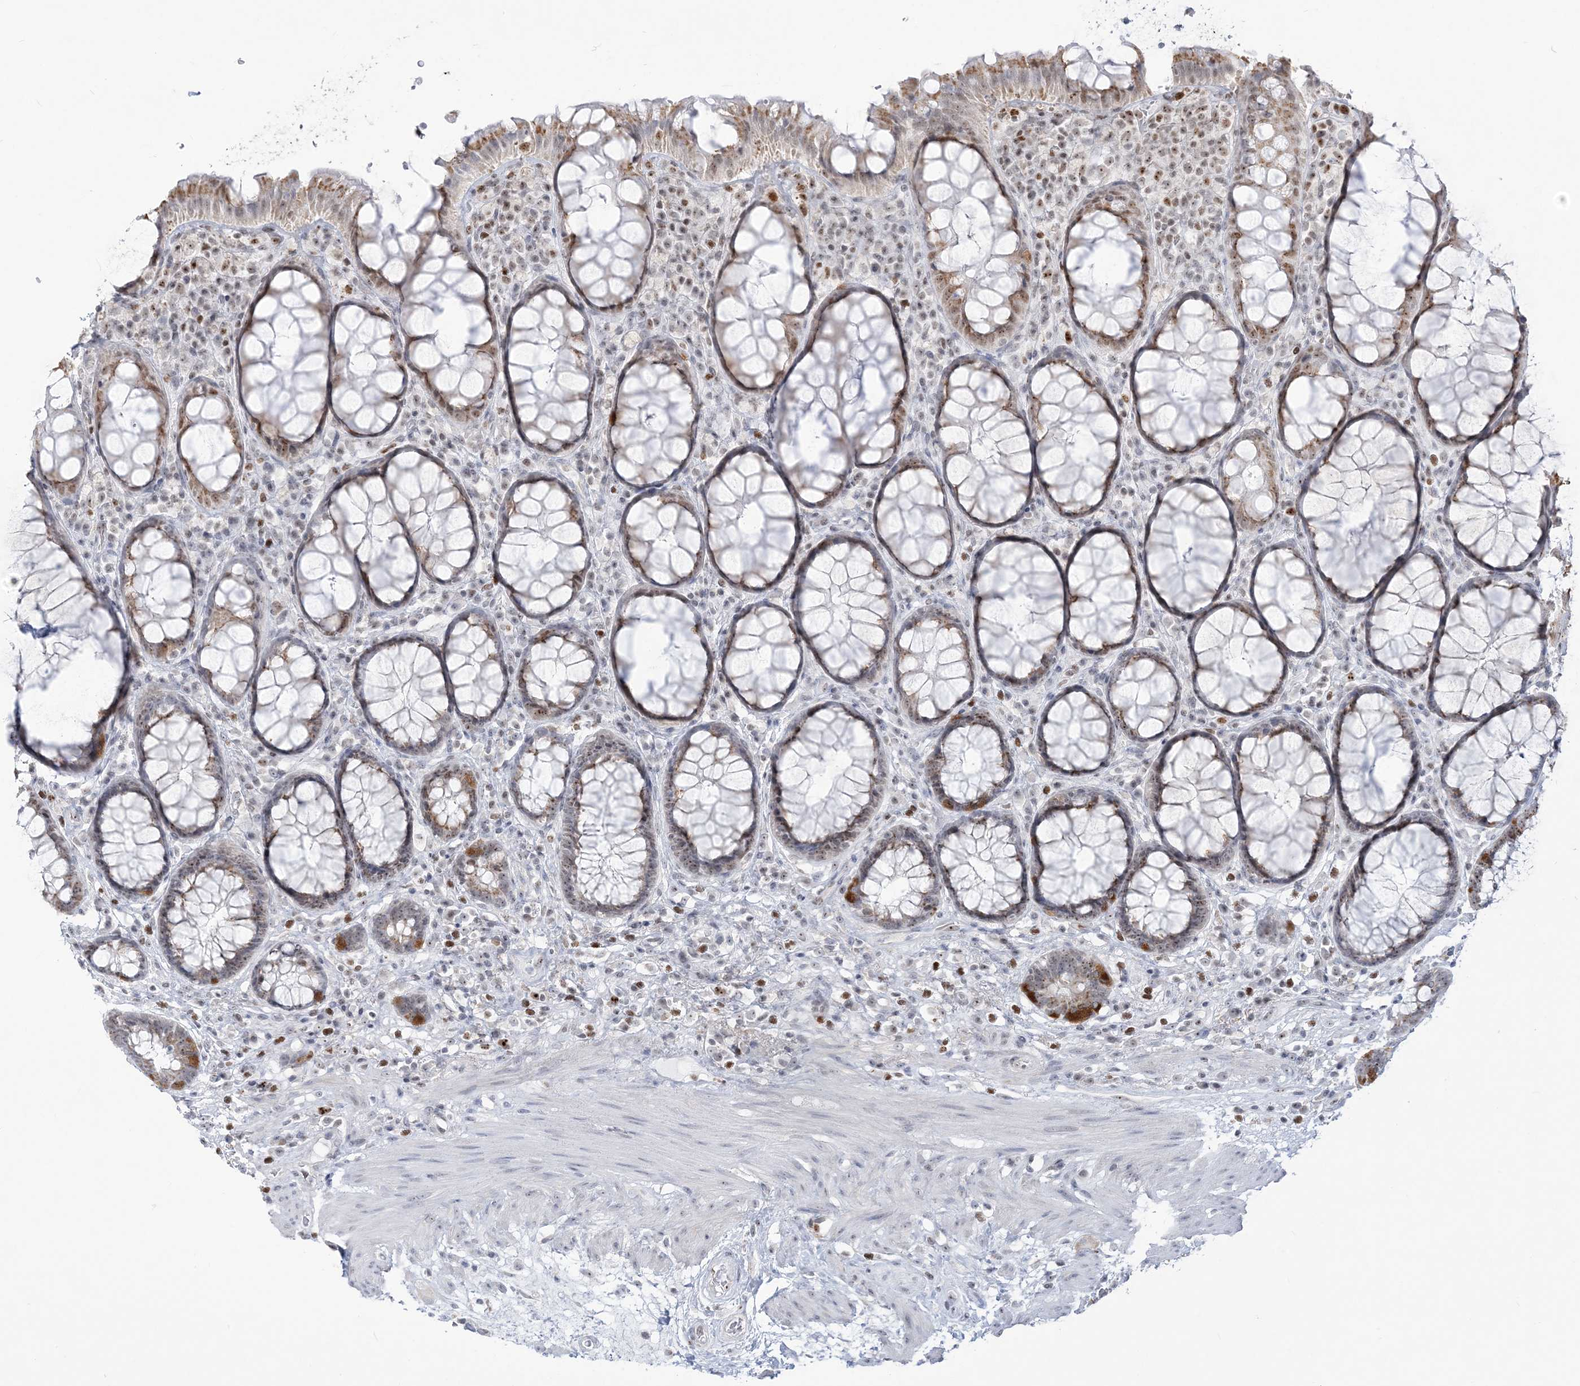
{"staining": {"intensity": "moderate", "quantity": ">75%", "location": "cytoplasmic/membranous,nuclear"}, "tissue": "rectum", "cell_type": "Glandular cells", "image_type": "normal", "snomed": [{"axis": "morphology", "description": "Normal tissue, NOS"}, {"axis": "topography", "description": "Rectum"}], "caption": "The micrograph exhibits staining of normal rectum, revealing moderate cytoplasmic/membranous,nuclear protein positivity (brown color) within glandular cells.", "gene": "DDX21", "patient": {"sex": "male", "age": 64}}